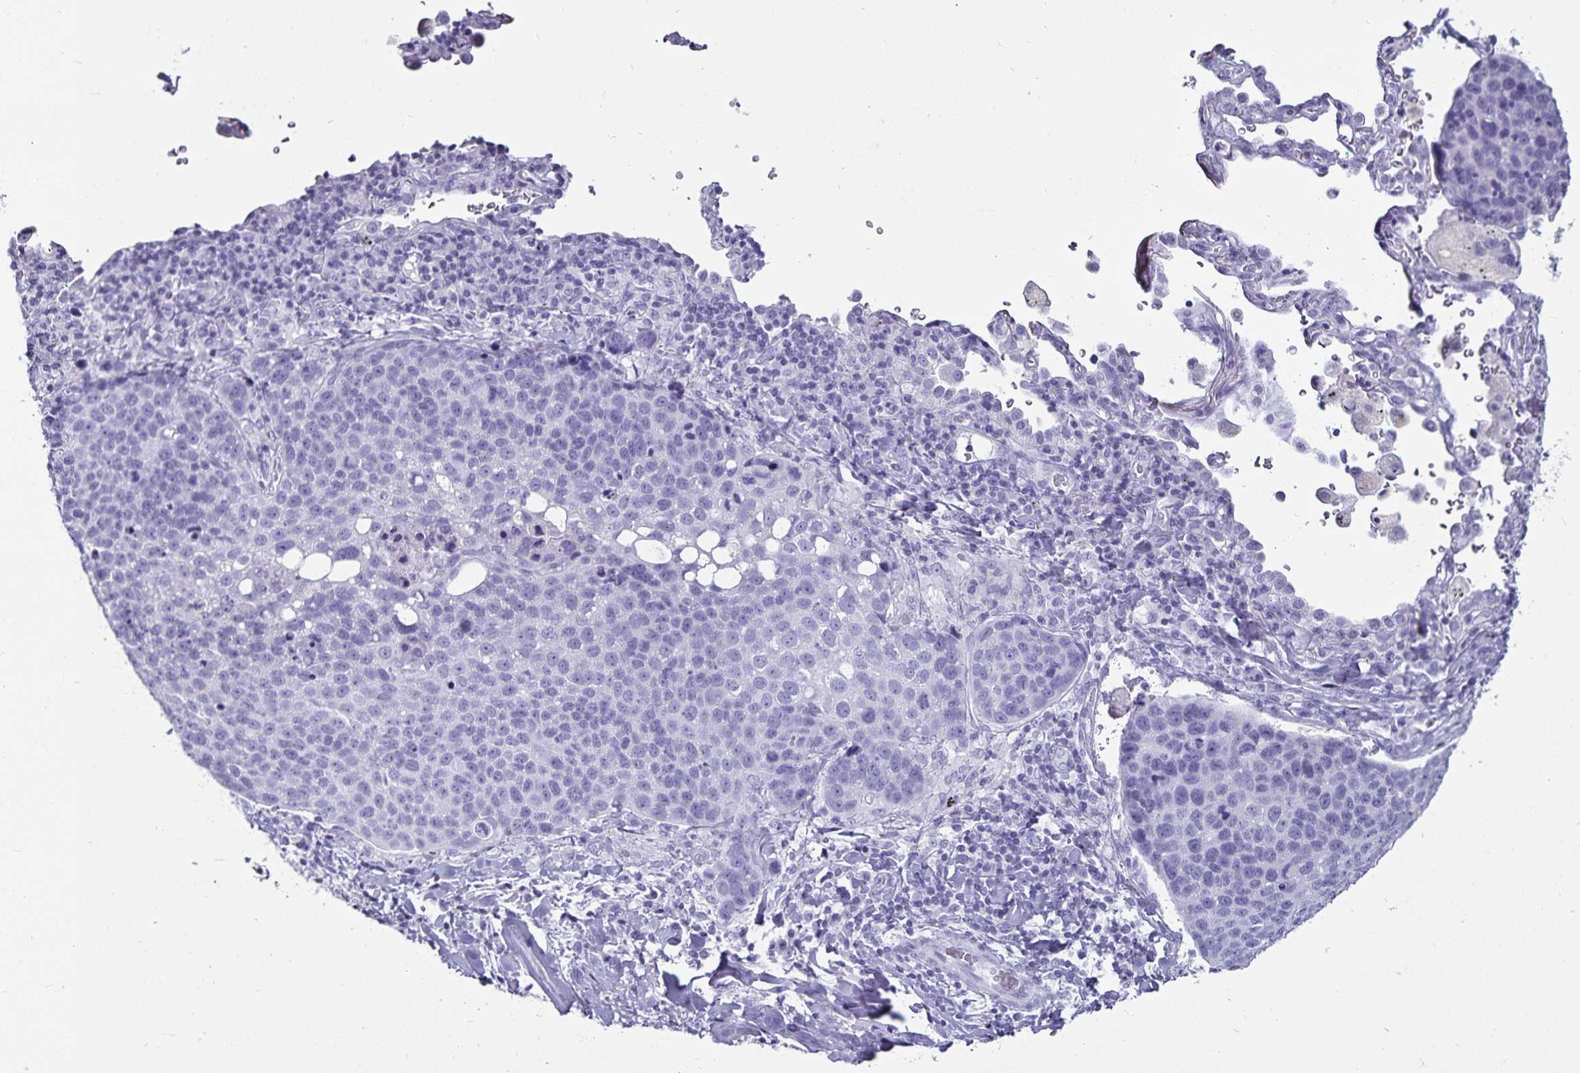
{"staining": {"intensity": "negative", "quantity": "none", "location": "none"}, "tissue": "lung cancer", "cell_type": "Tumor cells", "image_type": "cancer", "snomed": [{"axis": "morphology", "description": "Squamous cell carcinoma, NOS"}, {"axis": "topography", "description": "Lymph node"}, {"axis": "topography", "description": "Lung"}], "caption": "High magnification brightfield microscopy of lung cancer (squamous cell carcinoma) stained with DAB (3,3'-diaminobenzidine) (brown) and counterstained with hematoxylin (blue): tumor cells show no significant positivity.", "gene": "DEFA6", "patient": {"sex": "male", "age": 61}}